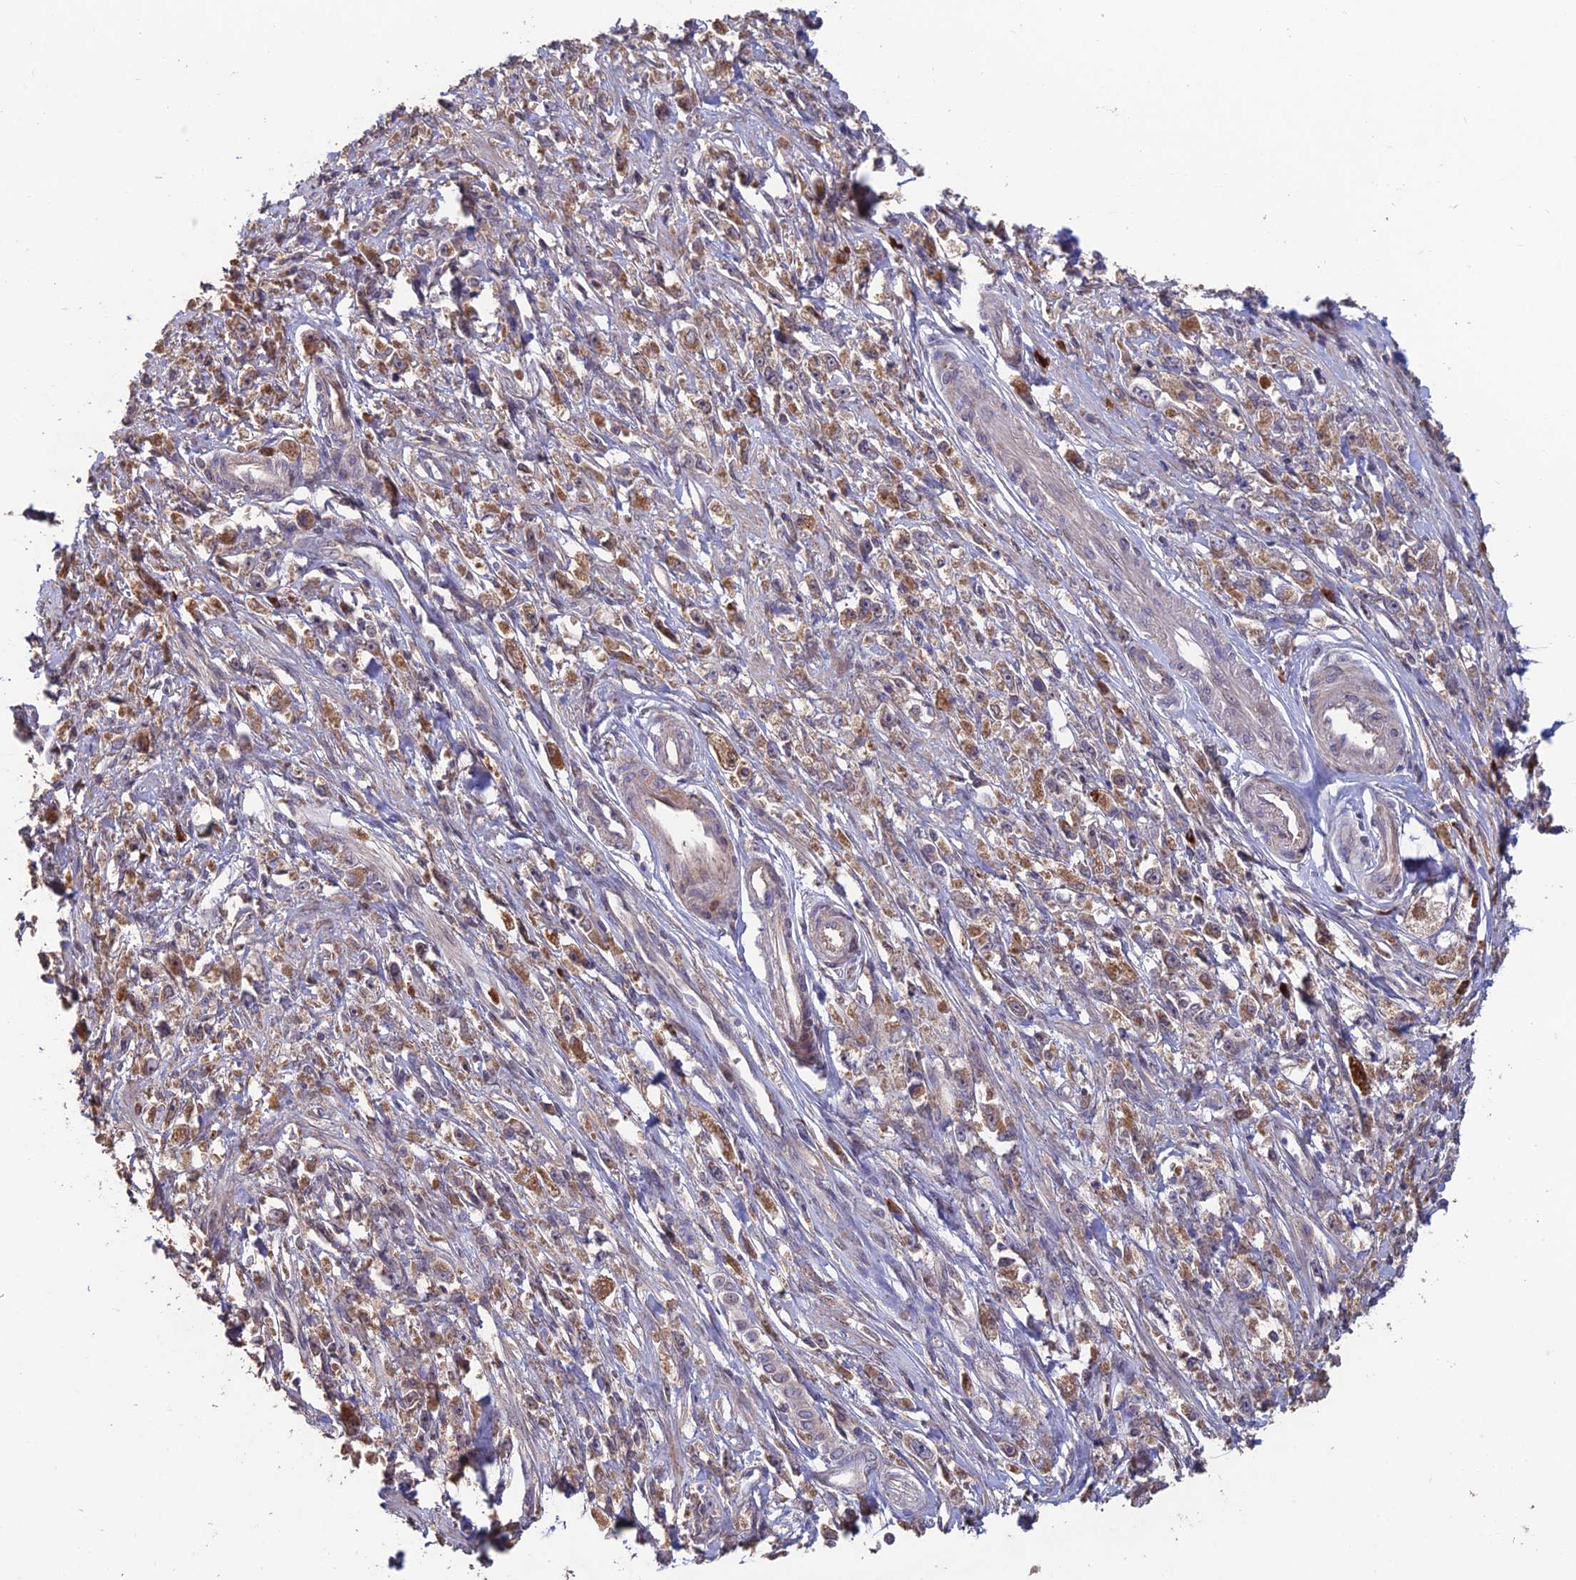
{"staining": {"intensity": "moderate", "quantity": ">75%", "location": "cytoplasmic/membranous"}, "tissue": "stomach cancer", "cell_type": "Tumor cells", "image_type": "cancer", "snomed": [{"axis": "morphology", "description": "Adenocarcinoma, NOS"}, {"axis": "topography", "description": "Stomach"}], "caption": "Protein staining by IHC demonstrates moderate cytoplasmic/membranous positivity in approximately >75% of tumor cells in stomach adenocarcinoma. (Brightfield microscopy of DAB IHC at high magnification).", "gene": "SHISA5", "patient": {"sex": "female", "age": 59}}